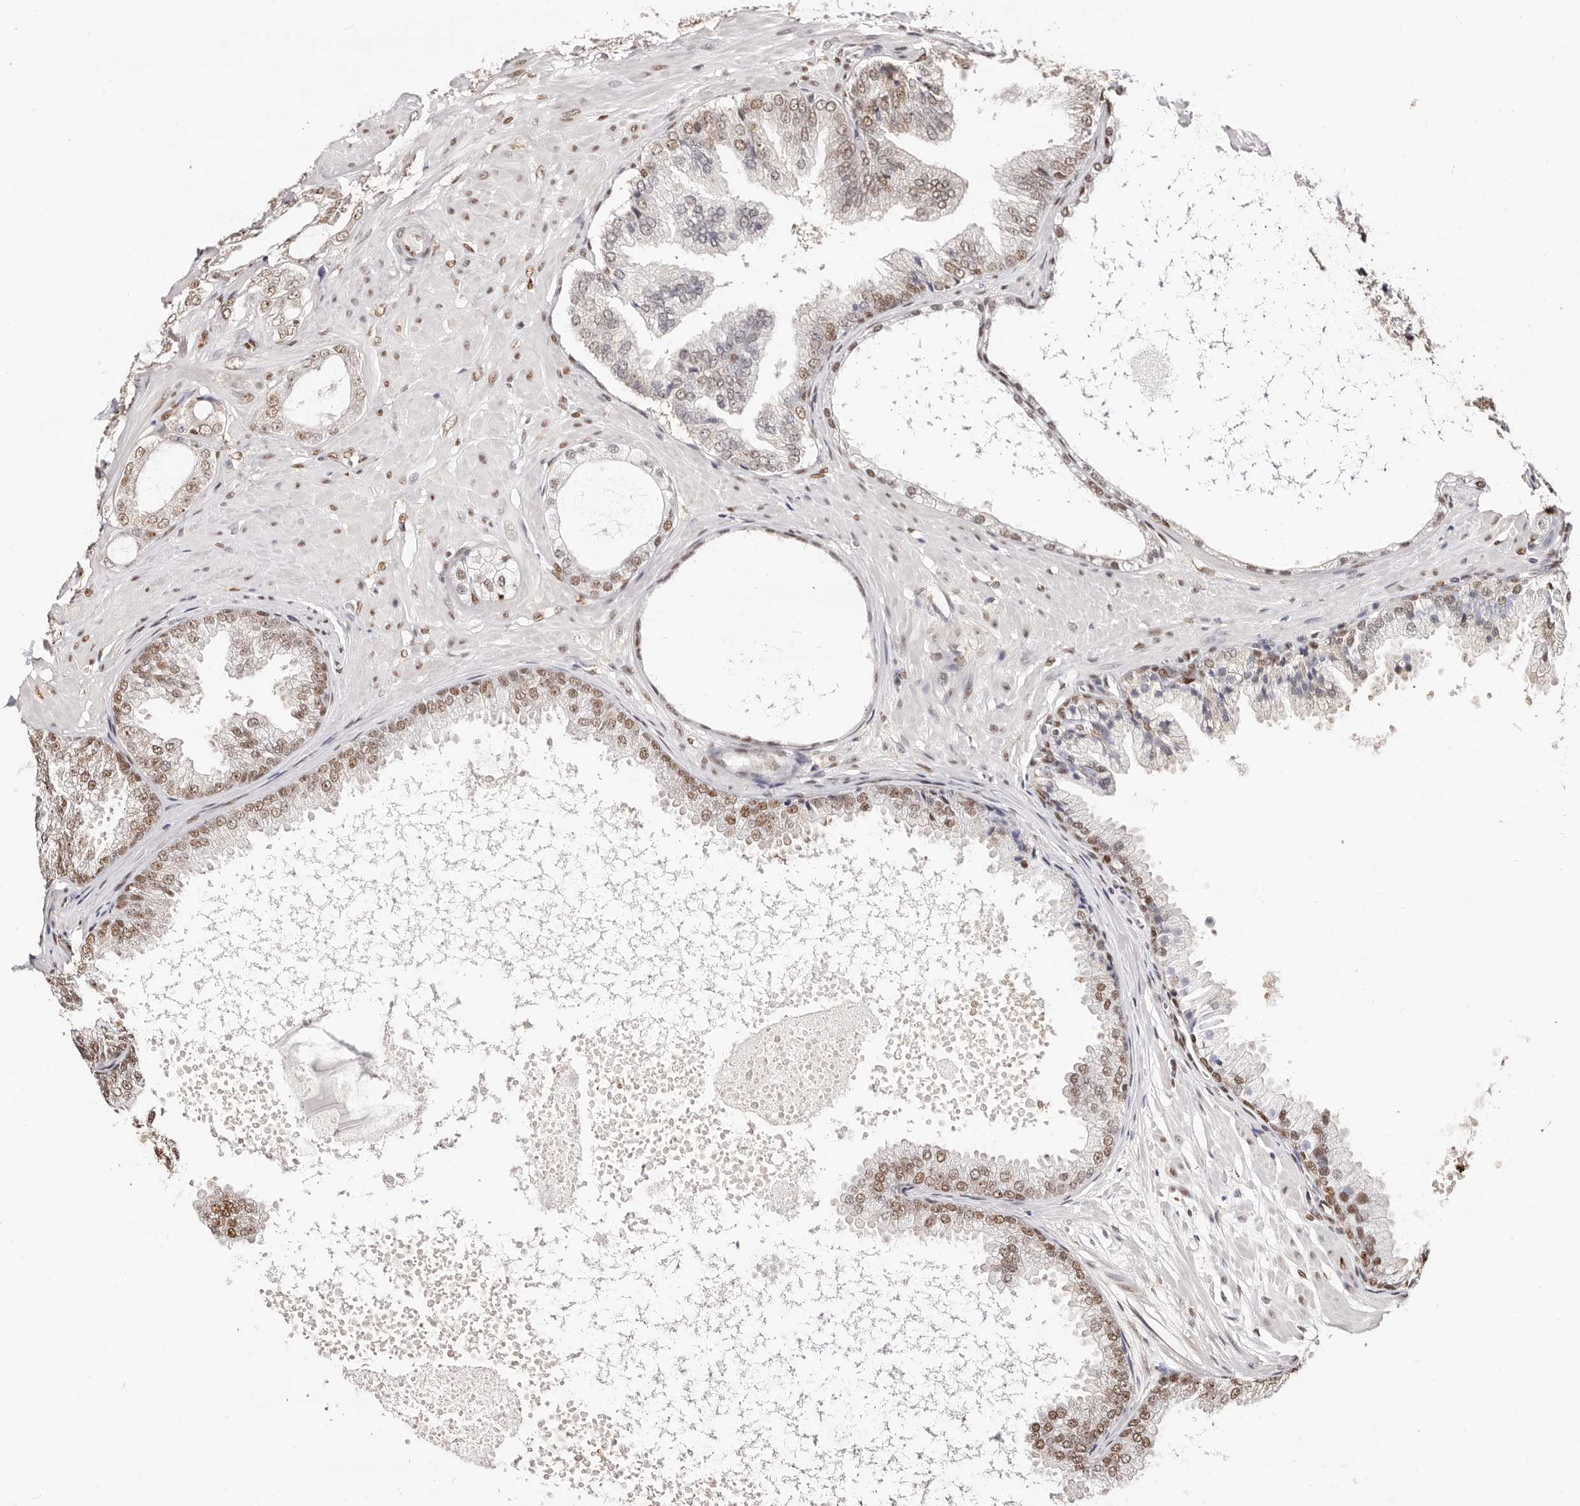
{"staining": {"intensity": "weak", "quantity": "25%-75%", "location": "nuclear"}, "tissue": "prostate cancer", "cell_type": "Tumor cells", "image_type": "cancer", "snomed": [{"axis": "morphology", "description": "Adenocarcinoma, Low grade"}, {"axis": "topography", "description": "Prostate"}], "caption": "A low amount of weak nuclear staining is present in approximately 25%-75% of tumor cells in adenocarcinoma (low-grade) (prostate) tissue.", "gene": "TKT", "patient": {"sex": "male", "age": 63}}